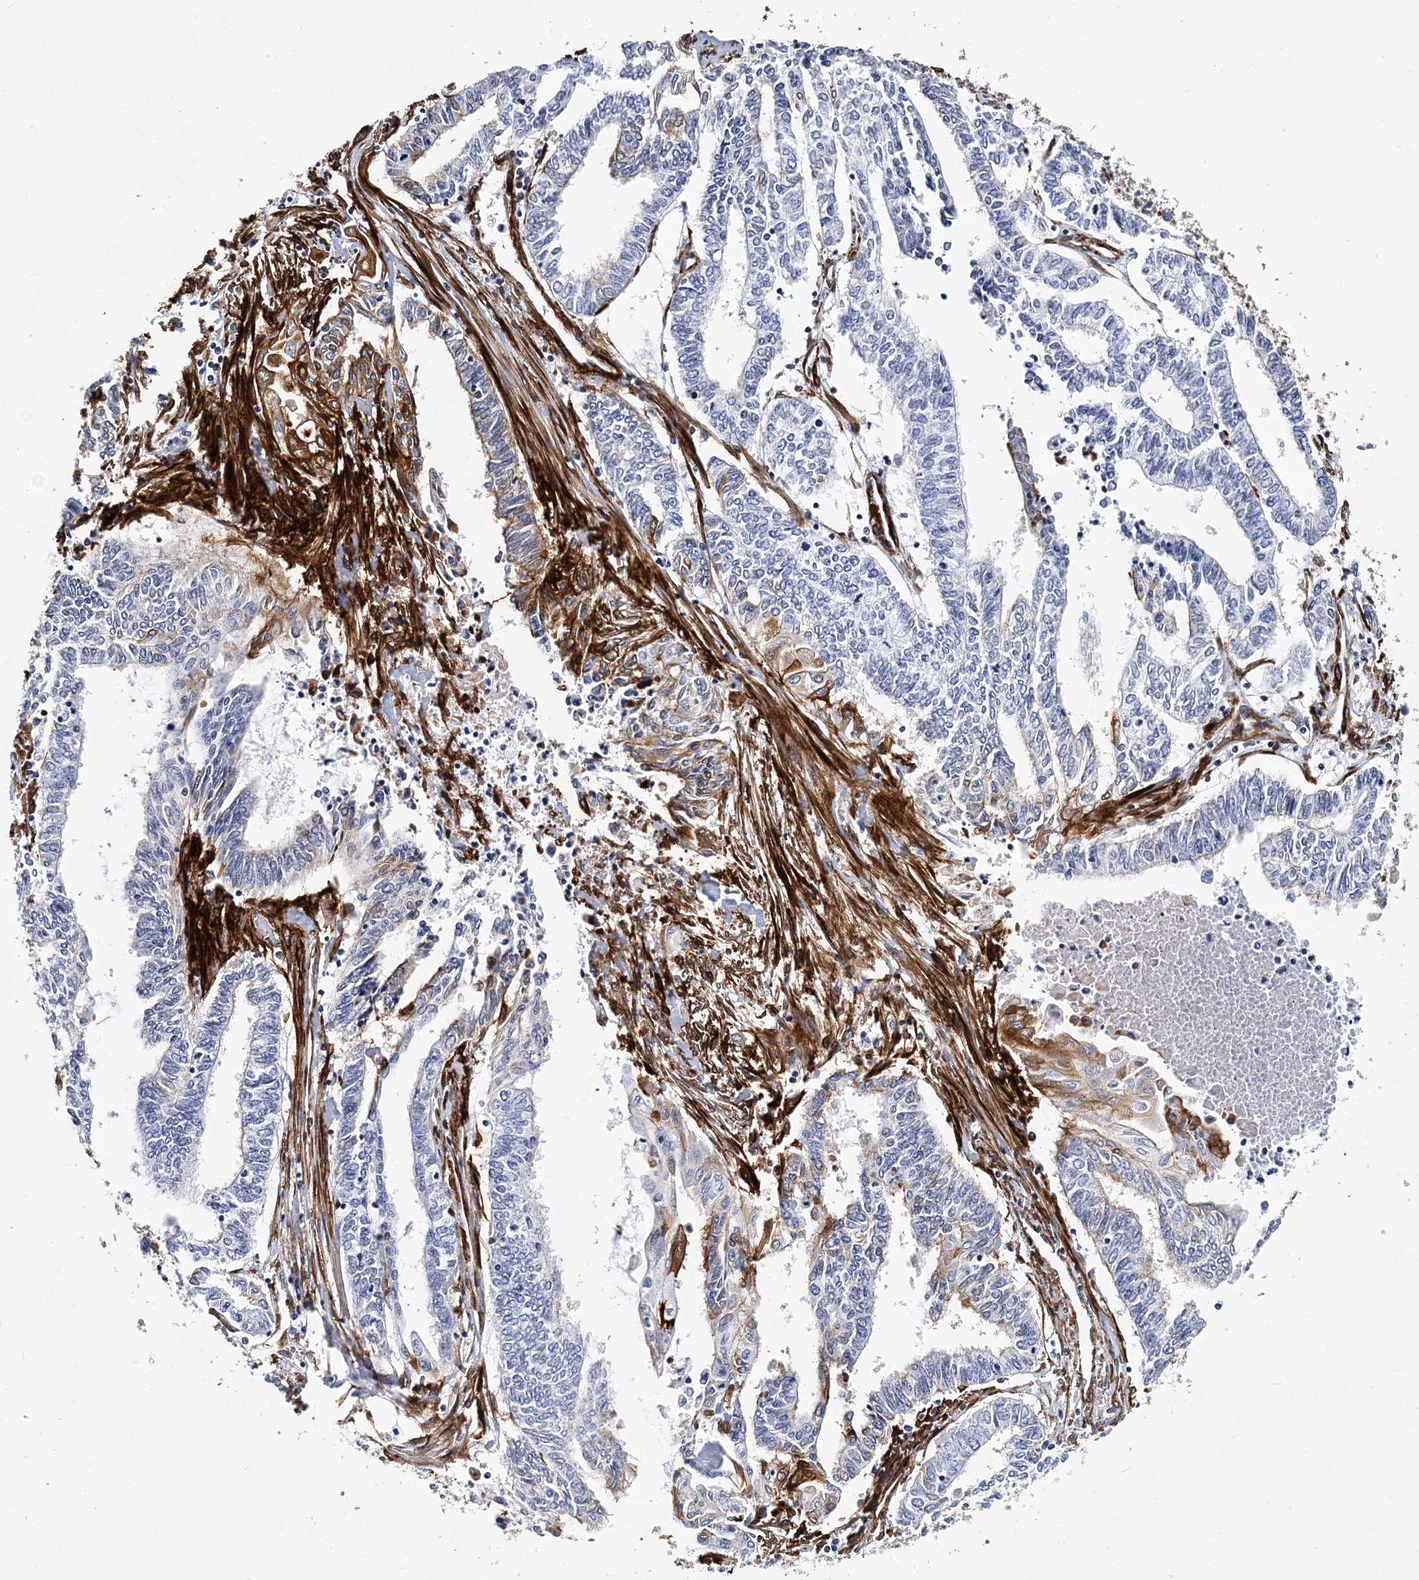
{"staining": {"intensity": "moderate", "quantity": "<25%", "location": "cytoplasmic/membranous"}, "tissue": "endometrial cancer", "cell_type": "Tumor cells", "image_type": "cancer", "snomed": [{"axis": "morphology", "description": "Adenocarcinoma, NOS"}, {"axis": "topography", "description": "Uterus"}, {"axis": "topography", "description": "Endometrium"}], "caption": "High-power microscopy captured an immunohistochemistry (IHC) micrograph of adenocarcinoma (endometrial), revealing moderate cytoplasmic/membranous staining in about <25% of tumor cells.", "gene": "ITGA2B", "patient": {"sex": "female", "age": 70}}